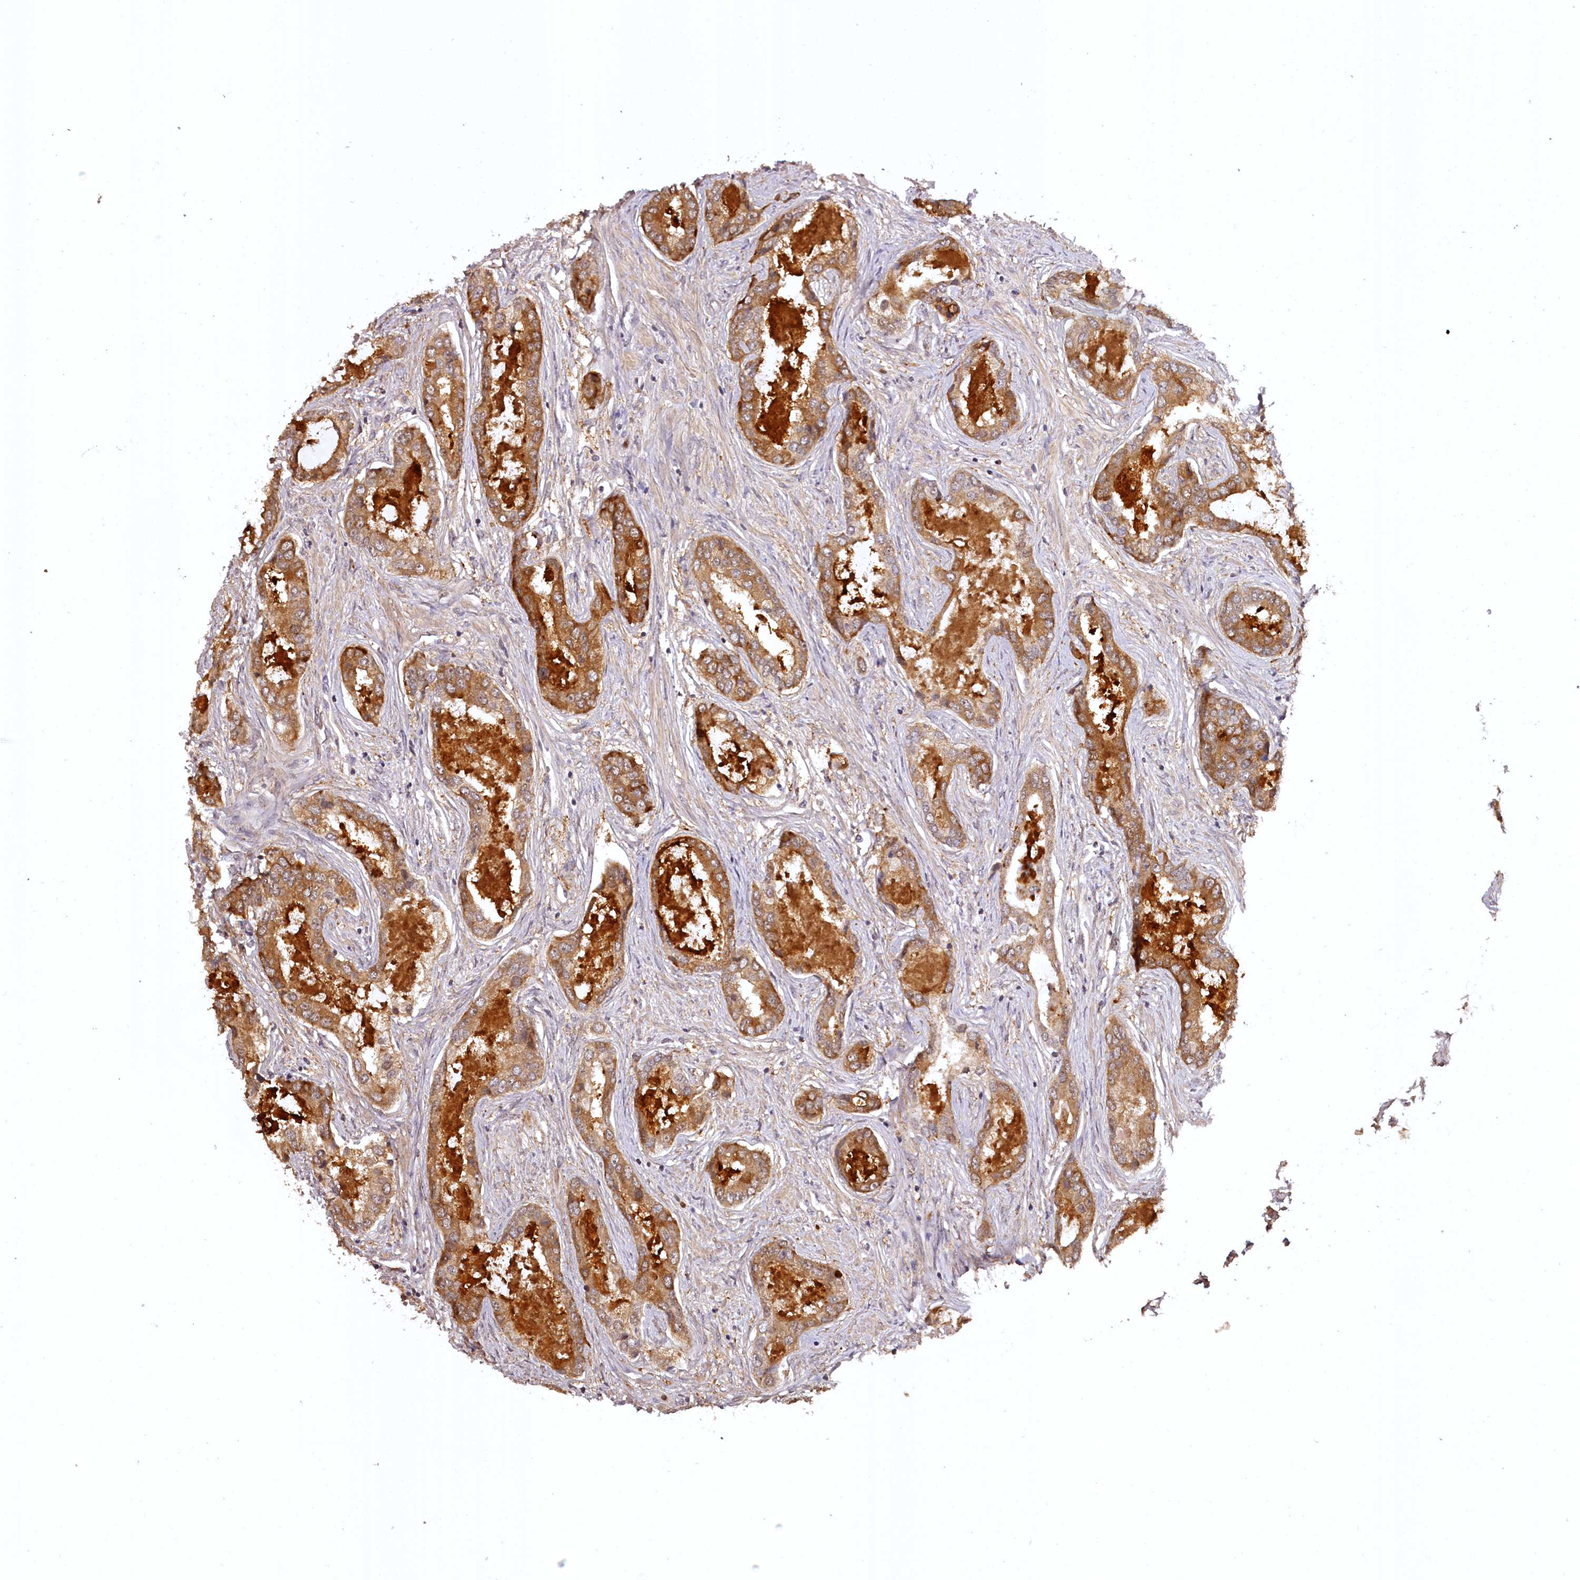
{"staining": {"intensity": "moderate", "quantity": ">75%", "location": "cytoplasmic/membranous"}, "tissue": "prostate cancer", "cell_type": "Tumor cells", "image_type": "cancer", "snomed": [{"axis": "morphology", "description": "Adenocarcinoma, Low grade"}, {"axis": "topography", "description": "Prostate"}], "caption": "The histopathology image reveals a brown stain indicating the presence of a protein in the cytoplasmic/membranous of tumor cells in adenocarcinoma (low-grade) (prostate). (DAB (3,3'-diaminobenzidine) IHC, brown staining for protein, blue staining for nuclei).", "gene": "TTC12", "patient": {"sex": "male", "age": 68}}